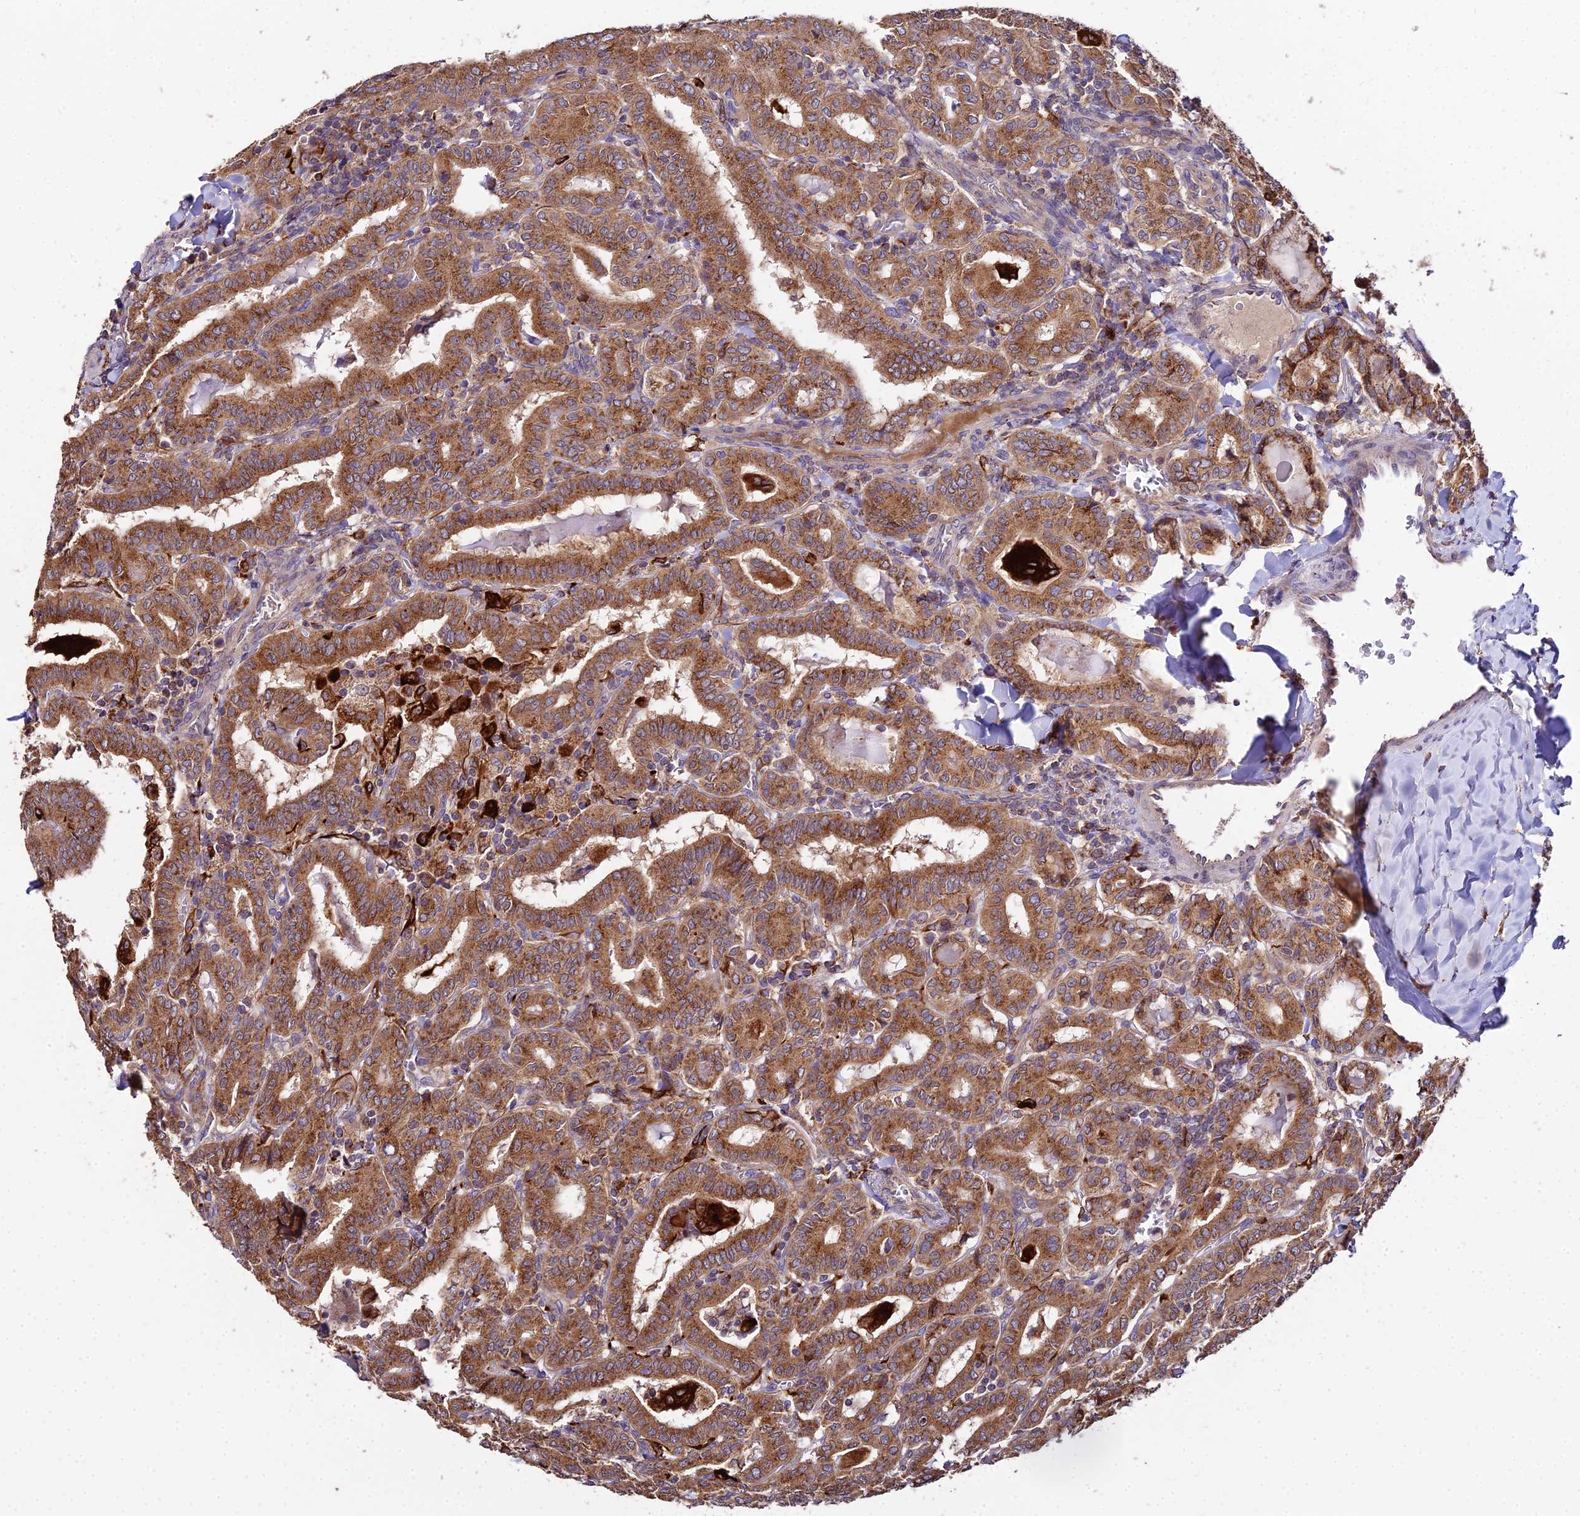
{"staining": {"intensity": "strong", "quantity": ">75%", "location": "cytoplasmic/membranous"}, "tissue": "thyroid cancer", "cell_type": "Tumor cells", "image_type": "cancer", "snomed": [{"axis": "morphology", "description": "Papillary adenocarcinoma, NOS"}, {"axis": "topography", "description": "Thyroid gland"}], "caption": "A micrograph of human thyroid cancer (papillary adenocarcinoma) stained for a protein exhibits strong cytoplasmic/membranous brown staining in tumor cells.", "gene": "PEX19", "patient": {"sex": "female", "age": 72}}